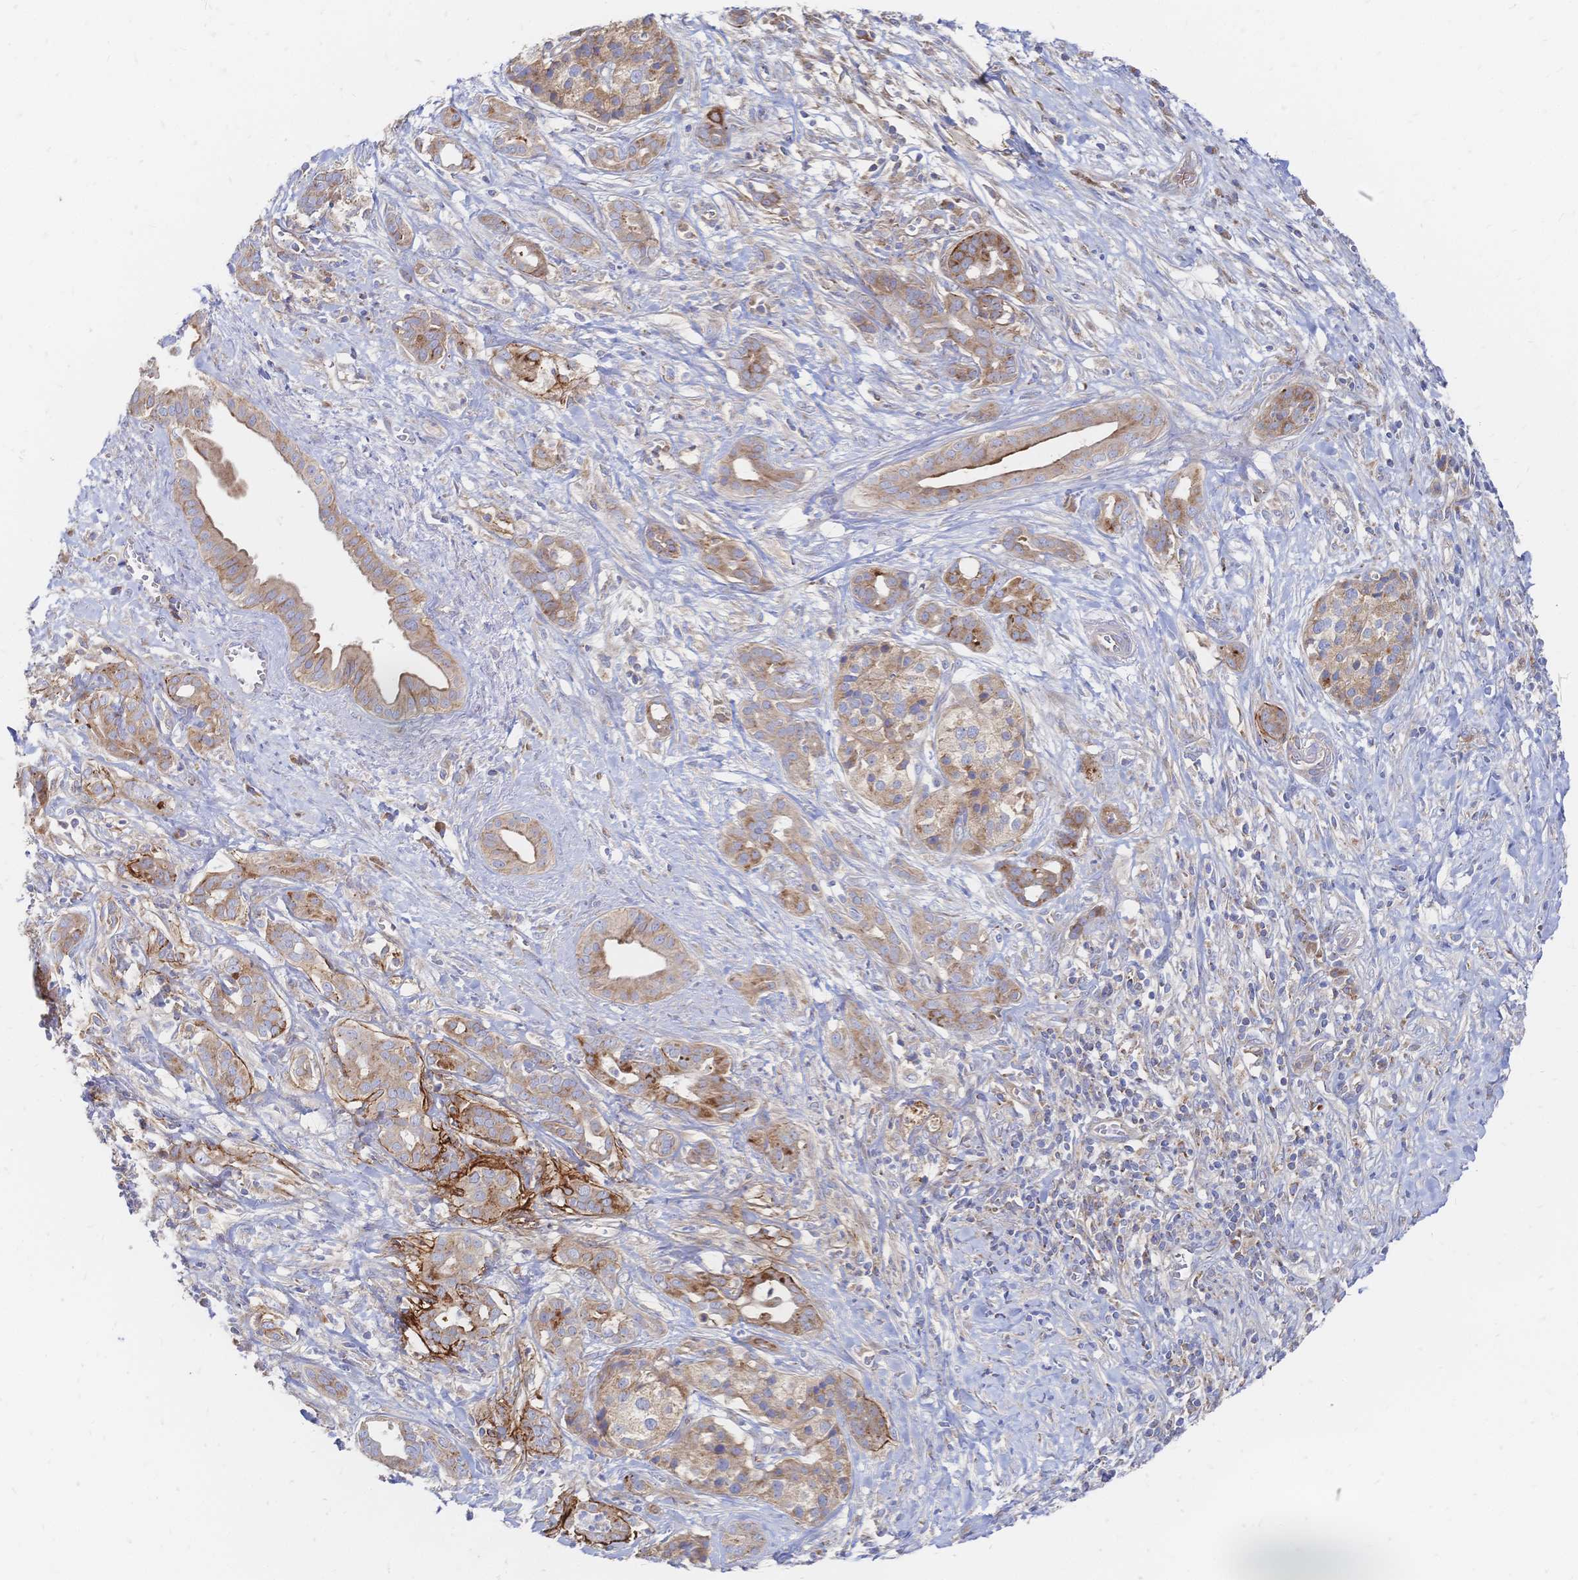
{"staining": {"intensity": "moderate", "quantity": ">75%", "location": "cytoplasmic/membranous"}, "tissue": "pancreatic cancer", "cell_type": "Tumor cells", "image_type": "cancer", "snomed": [{"axis": "morphology", "description": "Adenocarcinoma, NOS"}, {"axis": "topography", "description": "Pancreas"}], "caption": "Pancreatic adenocarcinoma tissue exhibits moderate cytoplasmic/membranous staining in approximately >75% of tumor cells, visualized by immunohistochemistry.", "gene": "SORBS1", "patient": {"sex": "male", "age": 61}}